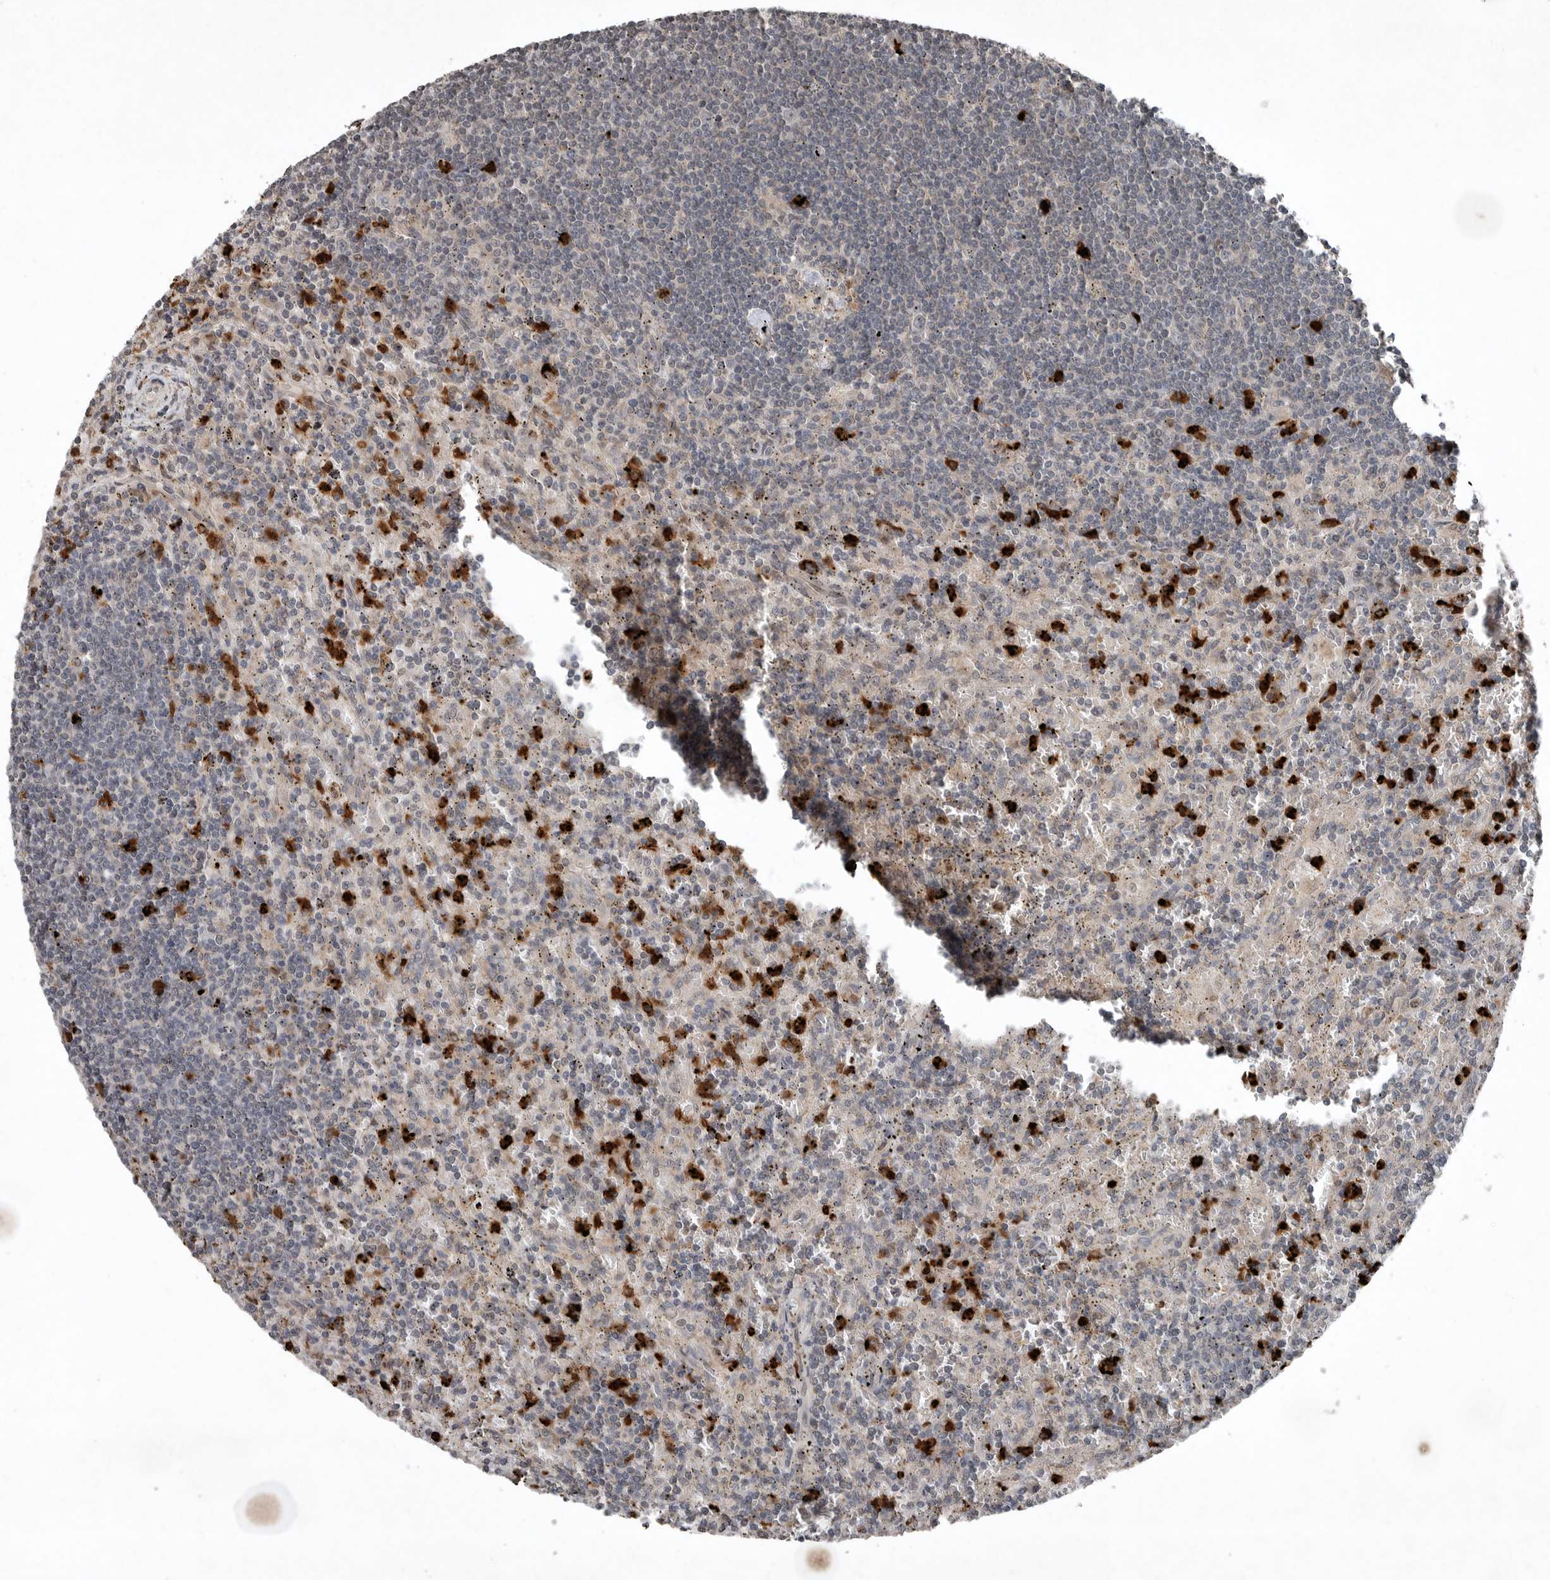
{"staining": {"intensity": "negative", "quantity": "none", "location": "none"}, "tissue": "lymphoma", "cell_type": "Tumor cells", "image_type": "cancer", "snomed": [{"axis": "morphology", "description": "Malignant lymphoma, non-Hodgkin's type, Low grade"}, {"axis": "topography", "description": "Spleen"}], "caption": "Lymphoma was stained to show a protein in brown. There is no significant expression in tumor cells.", "gene": "SCP2", "patient": {"sex": "male", "age": 76}}